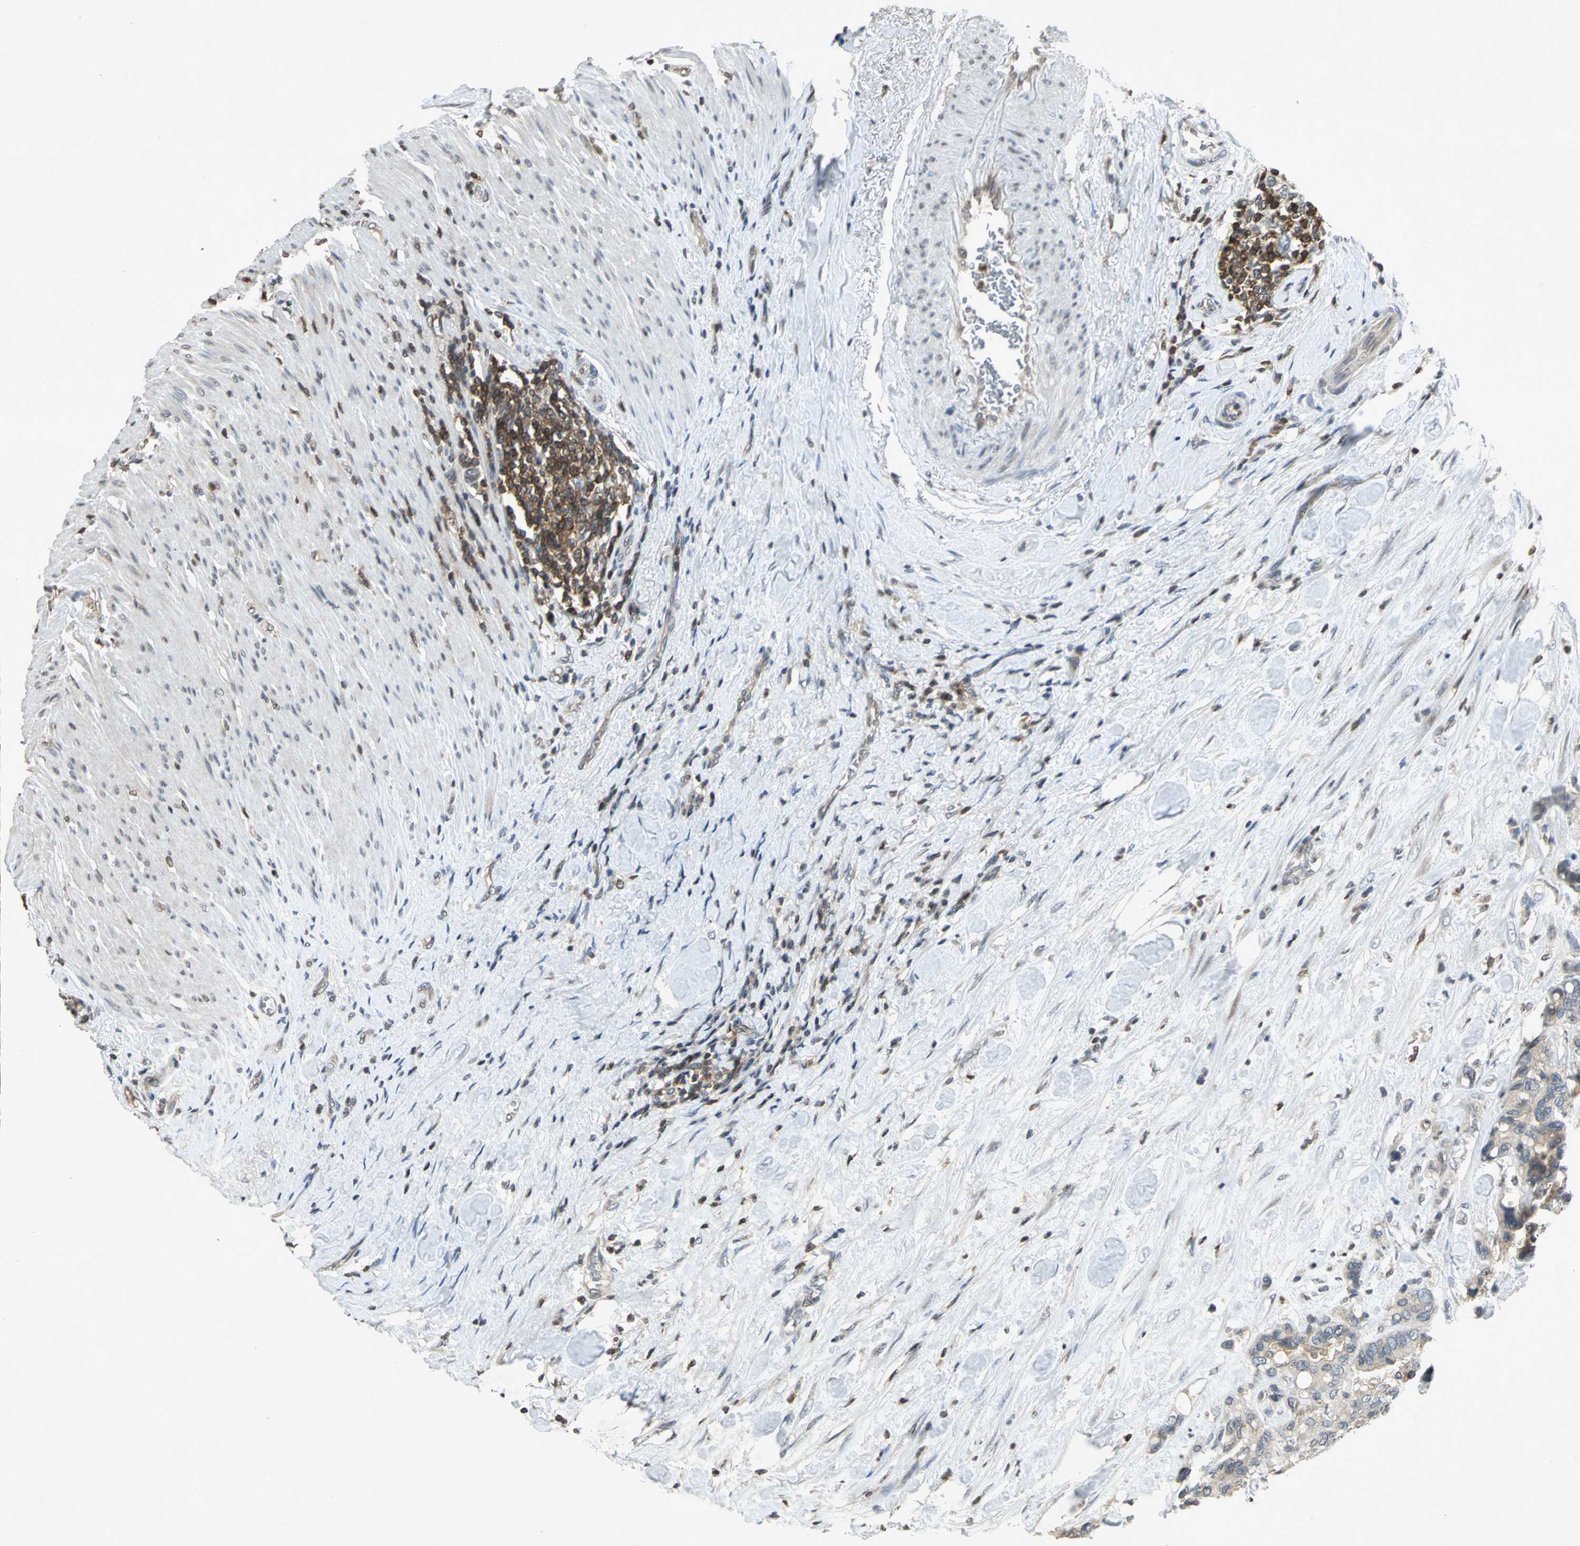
{"staining": {"intensity": "moderate", "quantity": "25%-75%", "location": "cytoplasmic/membranous"}, "tissue": "colorectal cancer", "cell_type": "Tumor cells", "image_type": "cancer", "snomed": [{"axis": "morphology", "description": "Adenocarcinoma, NOS"}, {"axis": "topography", "description": "Colon"}], "caption": "DAB immunohistochemical staining of human adenocarcinoma (colorectal) demonstrates moderate cytoplasmic/membranous protein expression in approximately 25%-75% of tumor cells.", "gene": "IL16", "patient": {"sex": "male", "age": 82}}